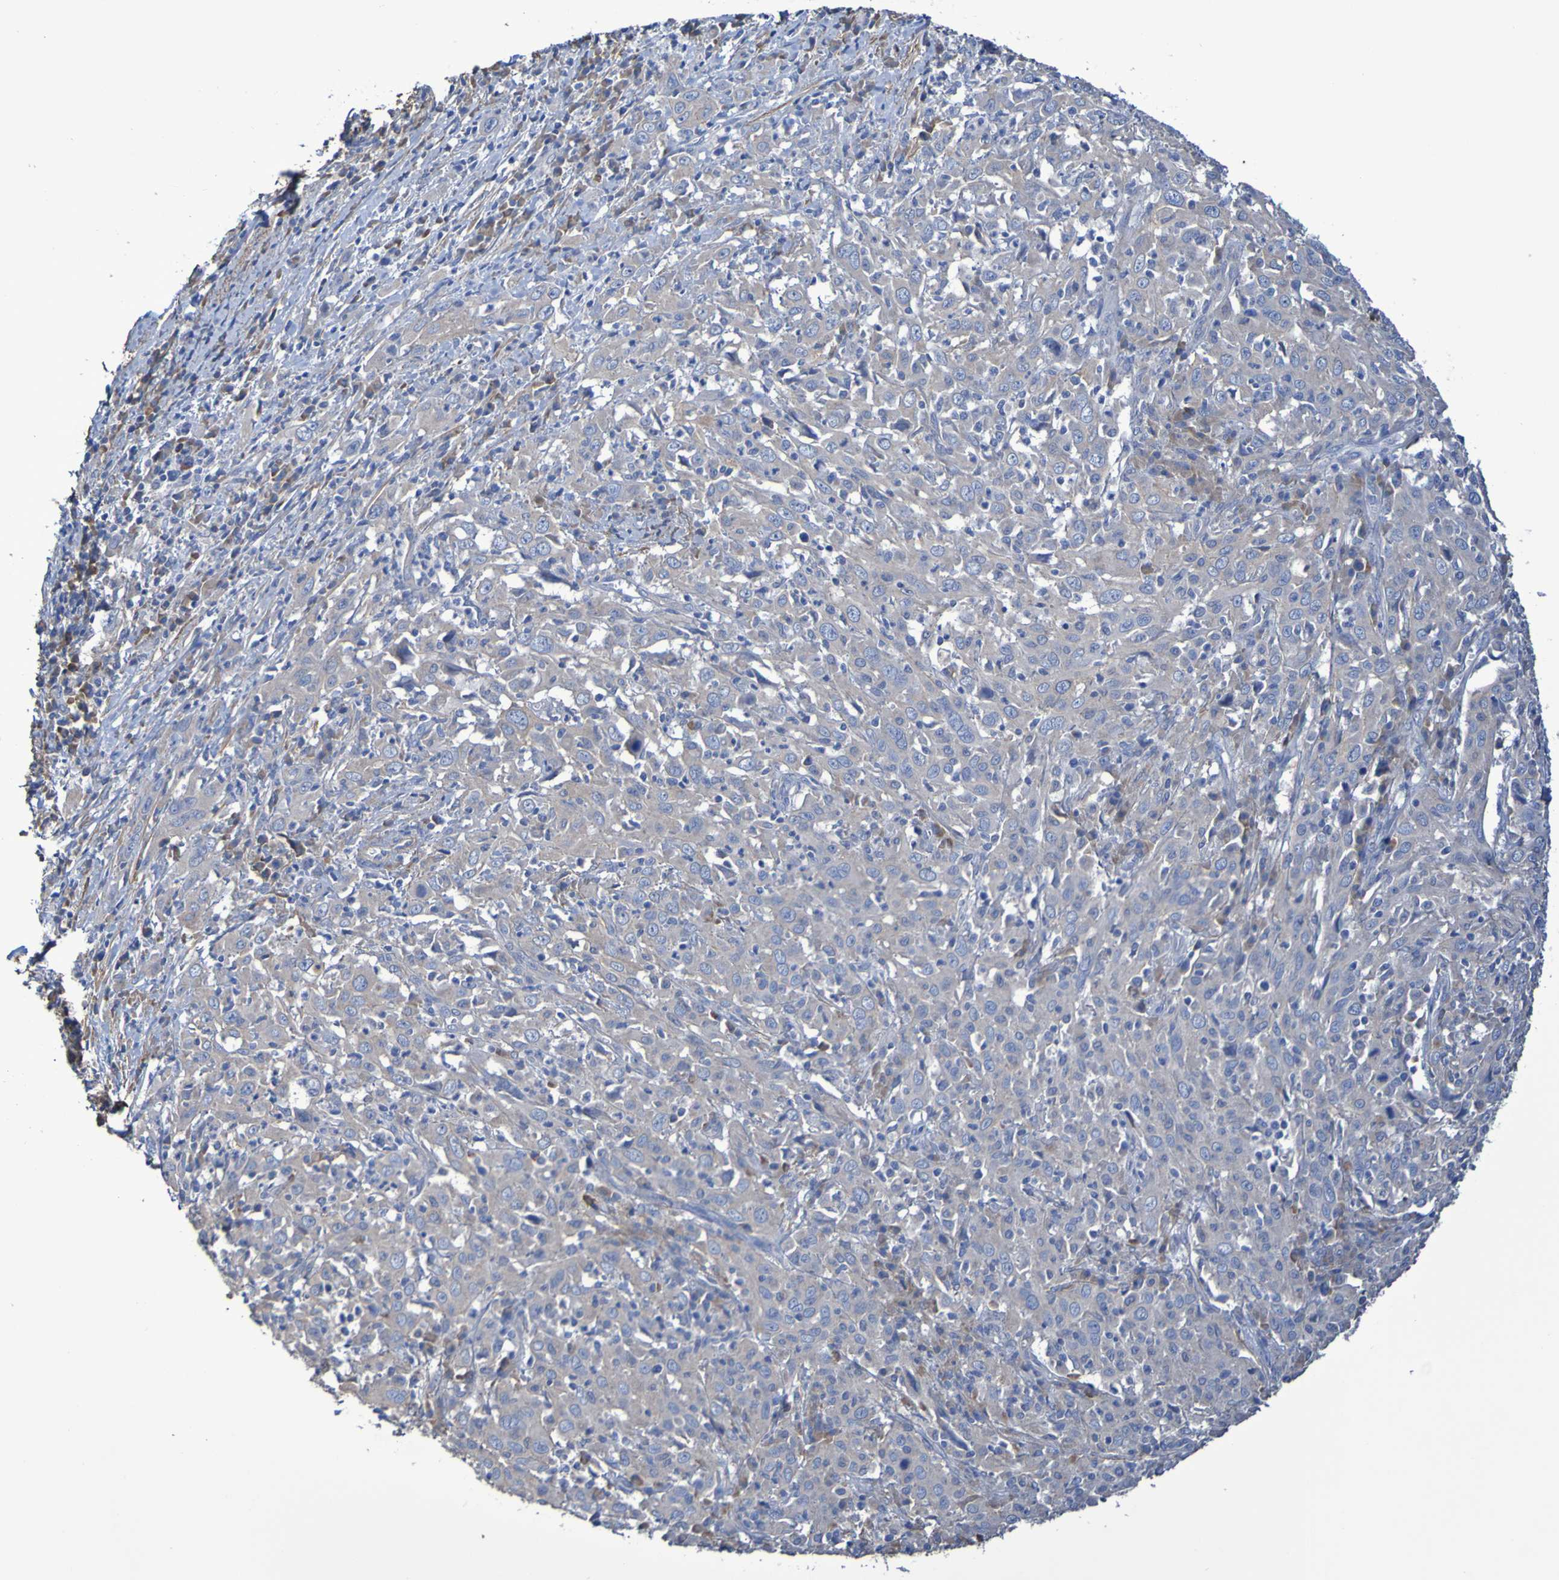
{"staining": {"intensity": "weak", "quantity": "25%-75%", "location": "cytoplasmic/membranous"}, "tissue": "cervical cancer", "cell_type": "Tumor cells", "image_type": "cancer", "snomed": [{"axis": "morphology", "description": "Squamous cell carcinoma, NOS"}, {"axis": "topography", "description": "Cervix"}], "caption": "A micrograph showing weak cytoplasmic/membranous positivity in approximately 25%-75% of tumor cells in cervical cancer, as visualized by brown immunohistochemical staining.", "gene": "SRPRB", "patient": {"sex": "female", "age": 46}}